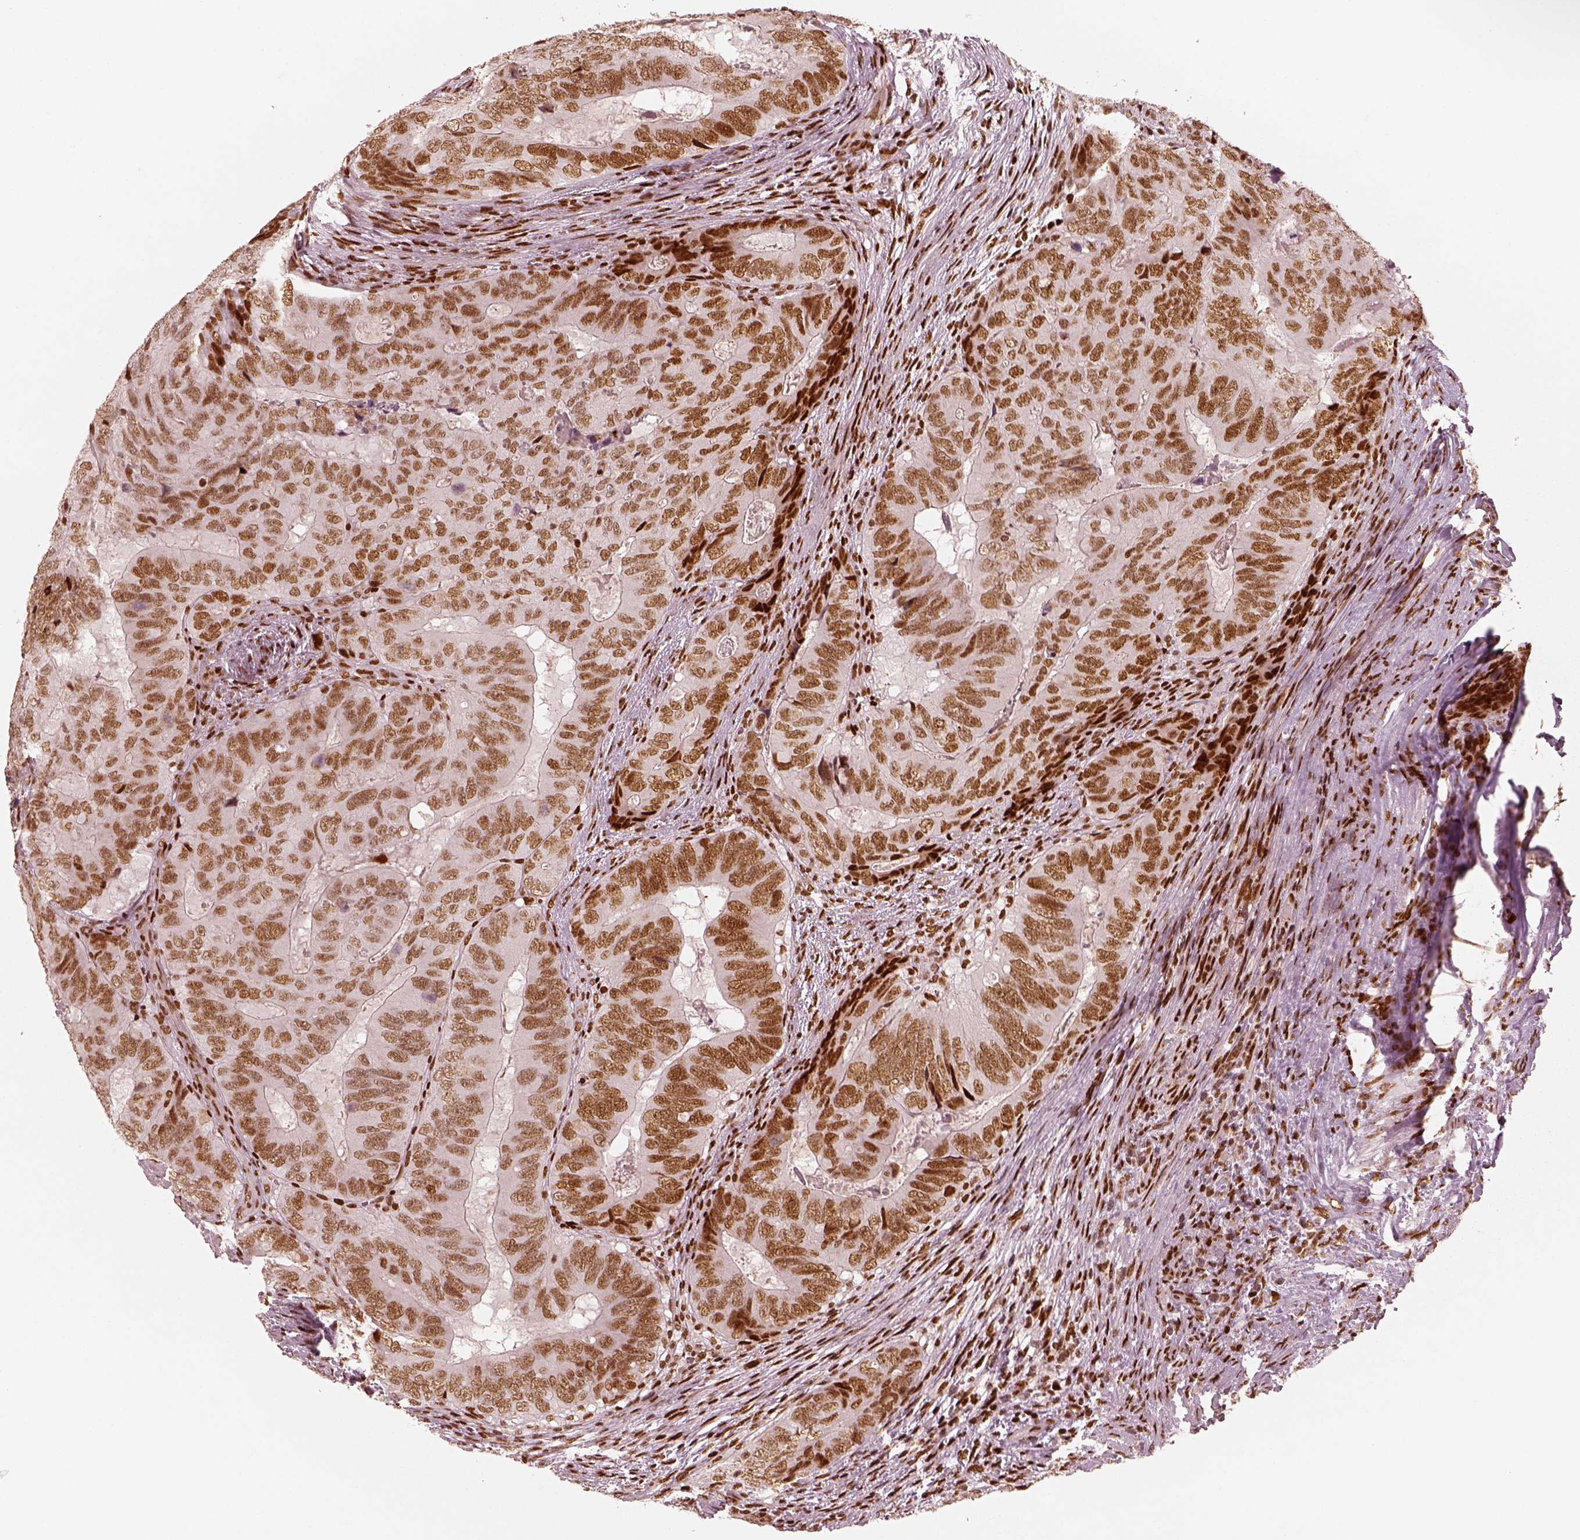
{"staining": {"intensity": "moderate", "quantity": ">75%", "location": "nuclear"}, "tissue": "colorectal cancer", "cell_type": "Tumor cells", "image_type": "cancer", "snomed": [{"axis": "morphology", "description": "Adenocarcinoma, NOS"}, {"axis": "topography", "description": "Colon"}], "caption": "Immunohistochemistry (DAB (3,3'-diaminobenzidine)) staining of human colorectal adenocarcinoma shows moderate nuclear protein positivity in about >75% of tumor cells. (DAB IHC with brightfield microscopy, high magnification).", "gene": "HNRNPC", "patient": {"sex": "male", "age": 79}}